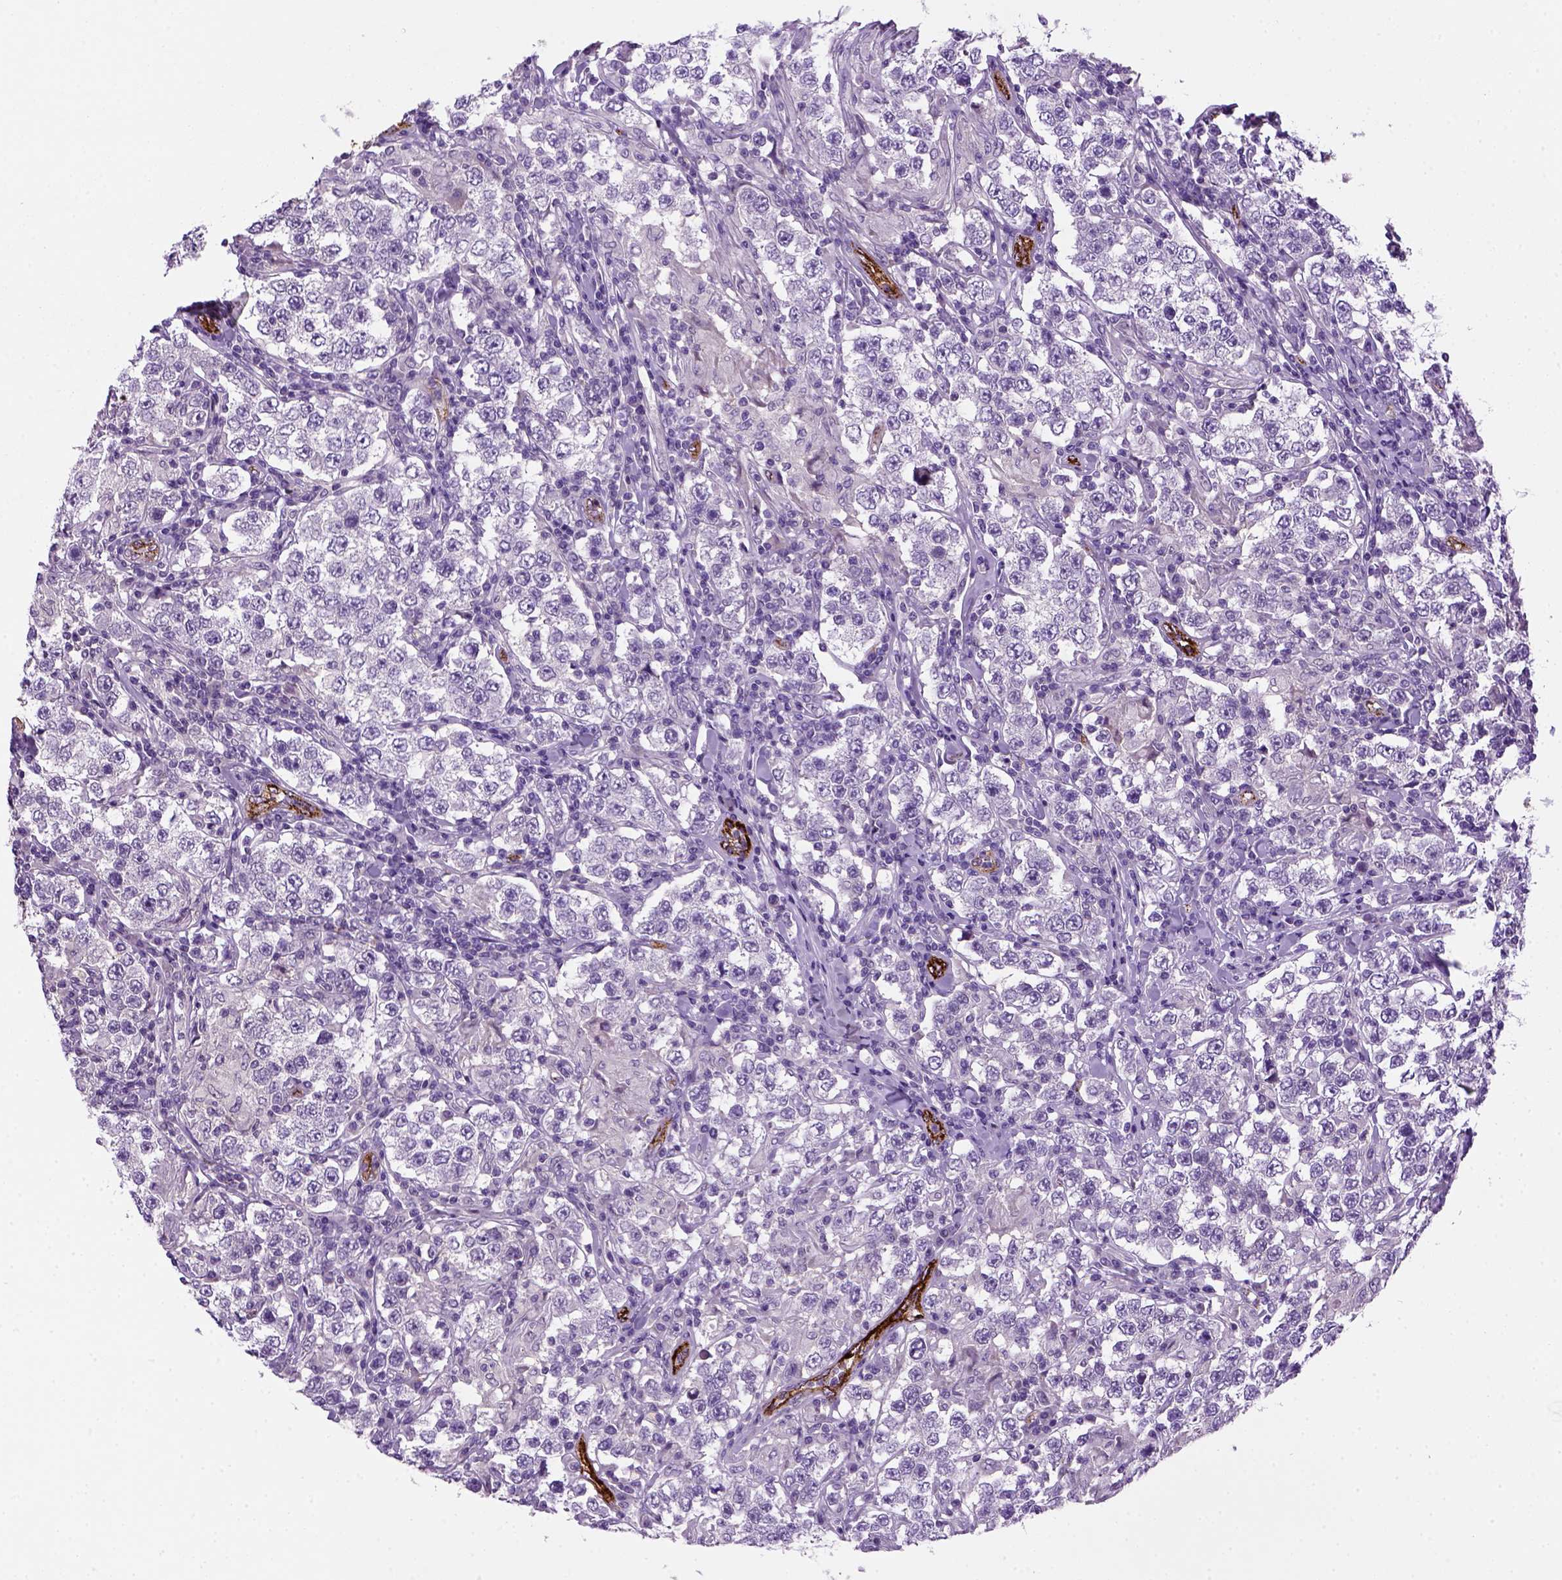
{"staining": {"intensity": "negative", "quantity": "none", "location": "none"}, "tissue": "testis cancer", "cell_type": "Tumor cells", "image_type": "cancer", "snomed": [{"axis": "morphology", "description": "Seminoma, NOS"}, {"axis": "morphology", "description": "Carcinoma, Embryonal, NOS"}, {"axis": "topography", "description": "Testis"}], "caption": "This is an IHC micrograph of human testis cancer. There is no staining in tumor cells.", "gene": "VWF", "patient": {"sex": "male", "age": 41}}